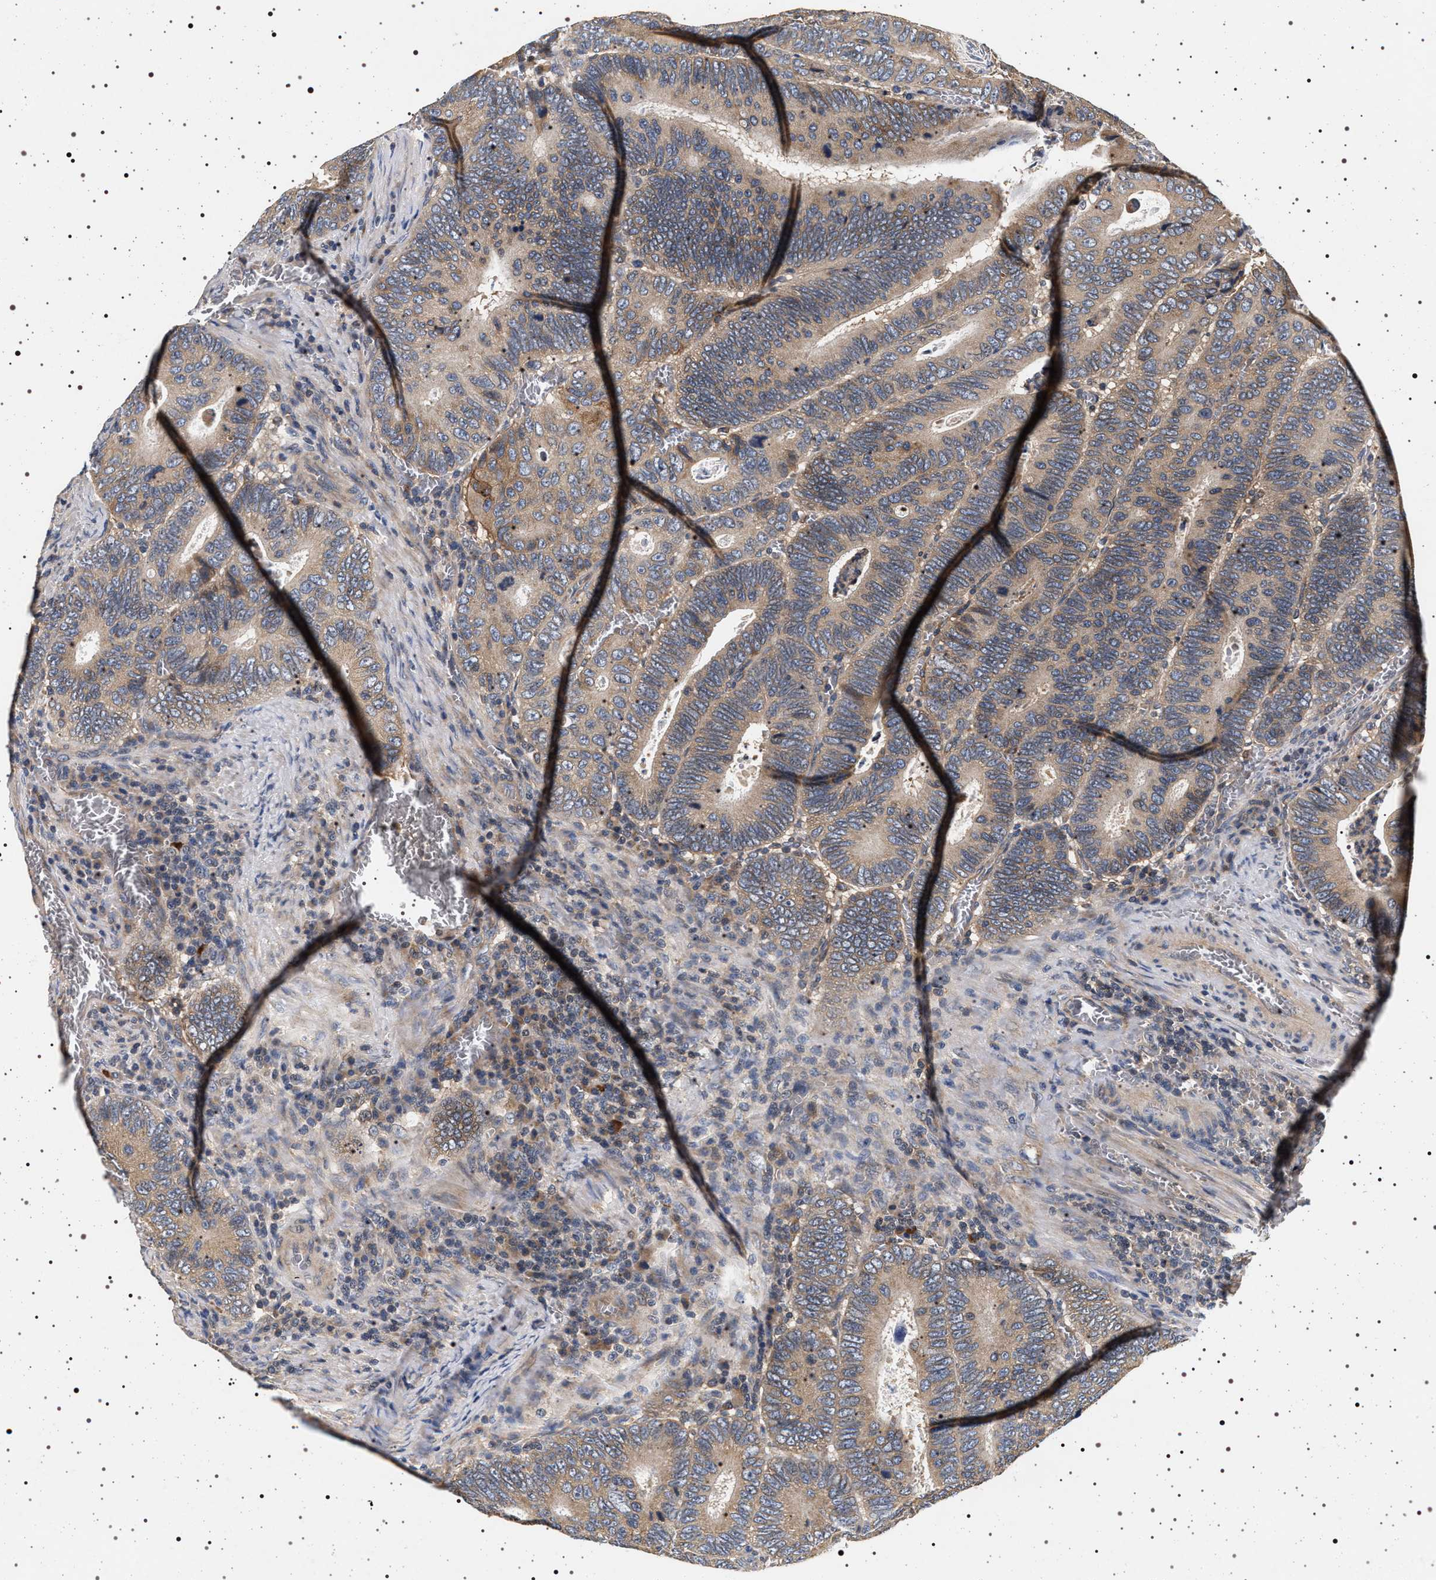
{"staining": {"intensity": "moderate", "quantity": ">75%", "location": "cytoplasmic/membranous"}, "tissue": "colorectal cancer", "cell_type": "Tumor cells", "image_type": "cancer", "snomed": [{"axis": "morphology", "description": "Inflammation, NOS"}, {"axis": "morphology", "description": "Adenocarcinoma, NOS"}, {"axis": "topography", "description": "Colon"}], "caption": "Colorectal cancer tissue demonstrates moderate cytoplasmic/membranous staining in about >75% of tumor cells", "gene": "DCBLD2", "patient": {"sex": "male", "age": 72}}